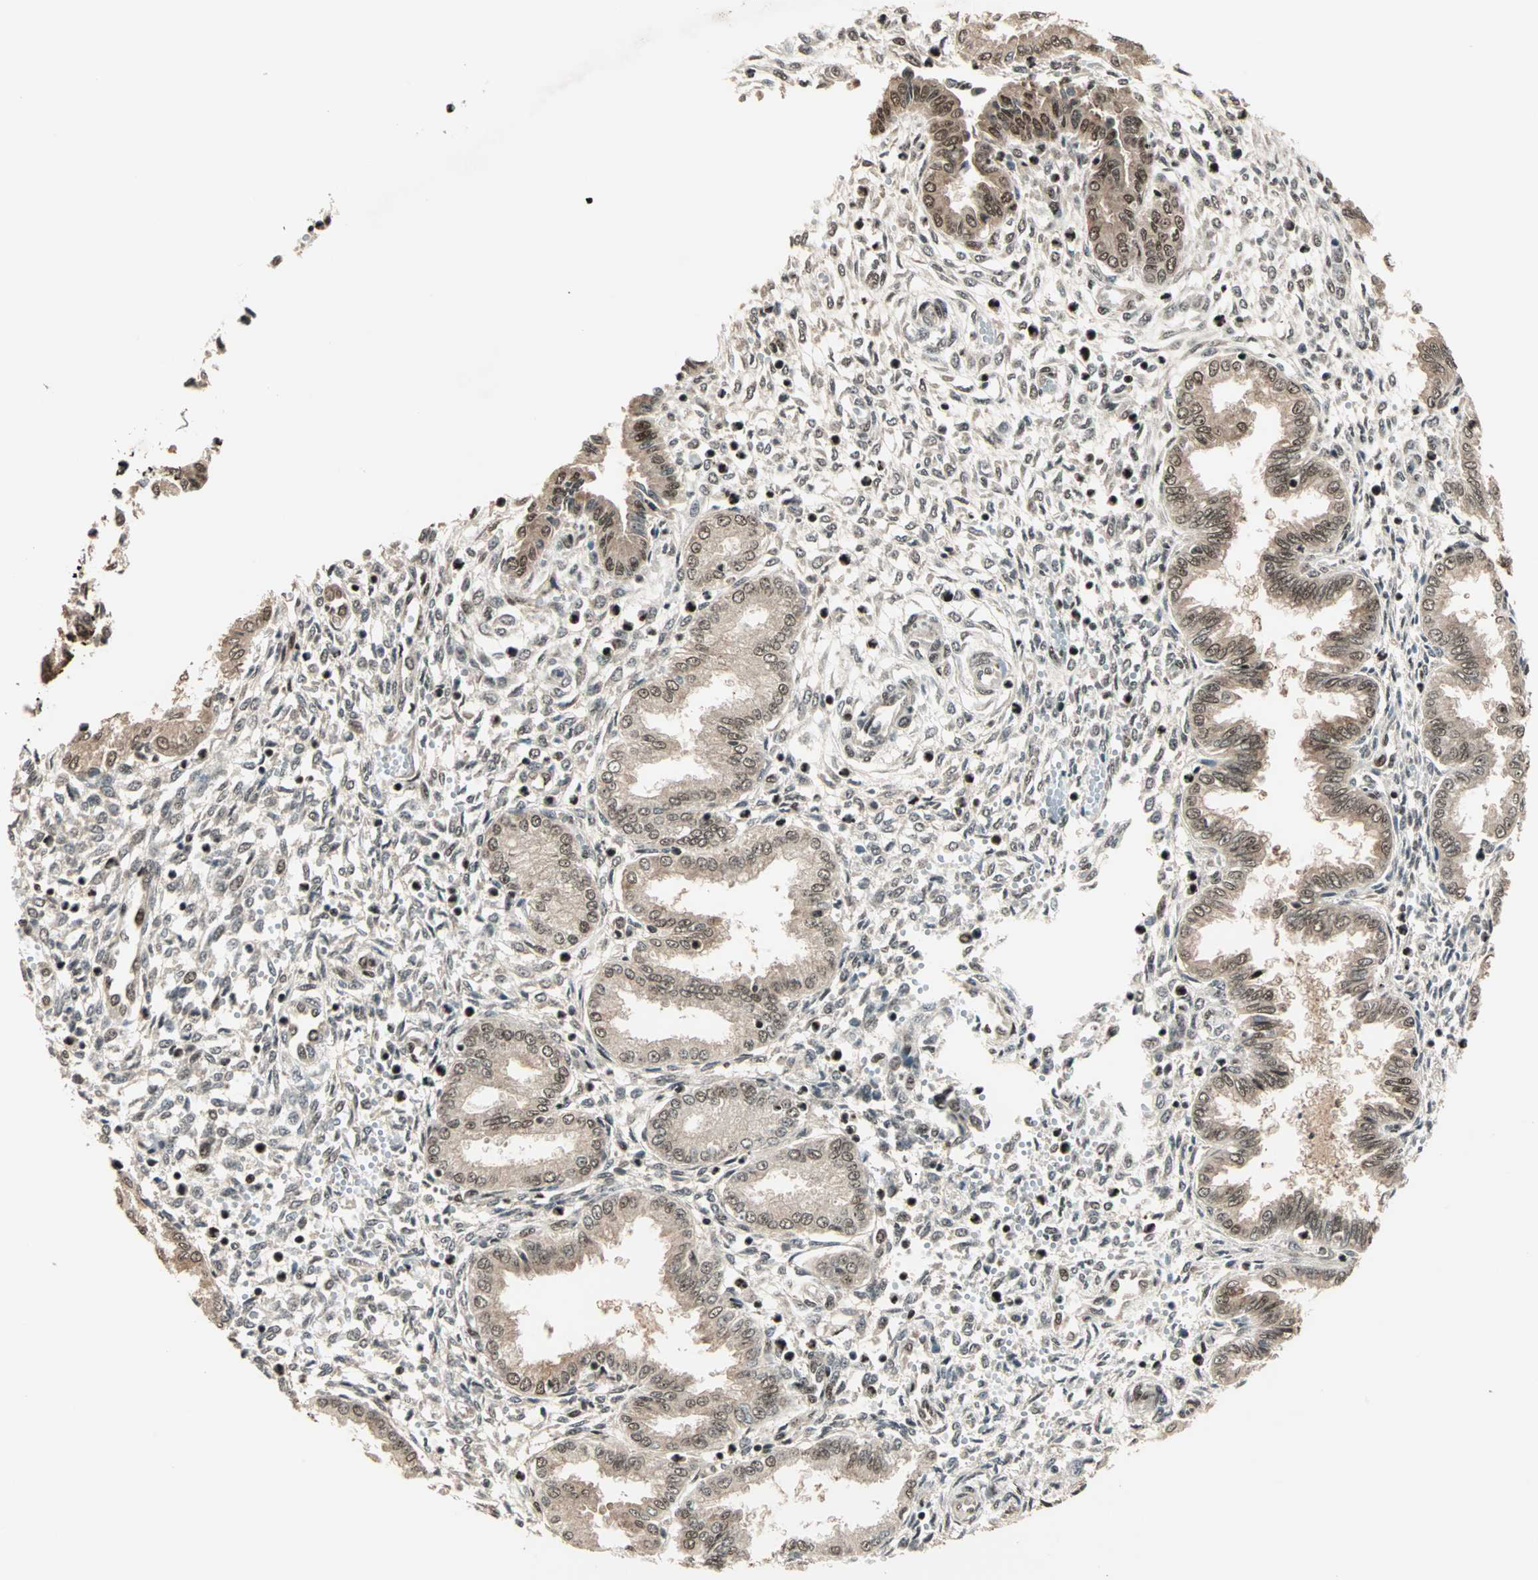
{"staining": {"intensity": "moderate", "quantity": "25%-75%", "location": "cytoplasmic/membranous,nuclear"}, "tissue": "endometrium", "cell_type": "Cells in endometrial stroma", "image_type": "normal", "snomed": [{"axis": "morphology", "description": "Normal tissue, NOS"}, {"axis": "topography", "description": "Endometrium"}], "caption": "About 25%-75% of cells in endometrial stroma in benign endometrium exhibit moderate cytoplasmic/membranous,nuclear protein expression as visualized by brown immunohistochemical staining.", "gene": "ZNF44", "patient": {"sex": "female", "age": 33}}